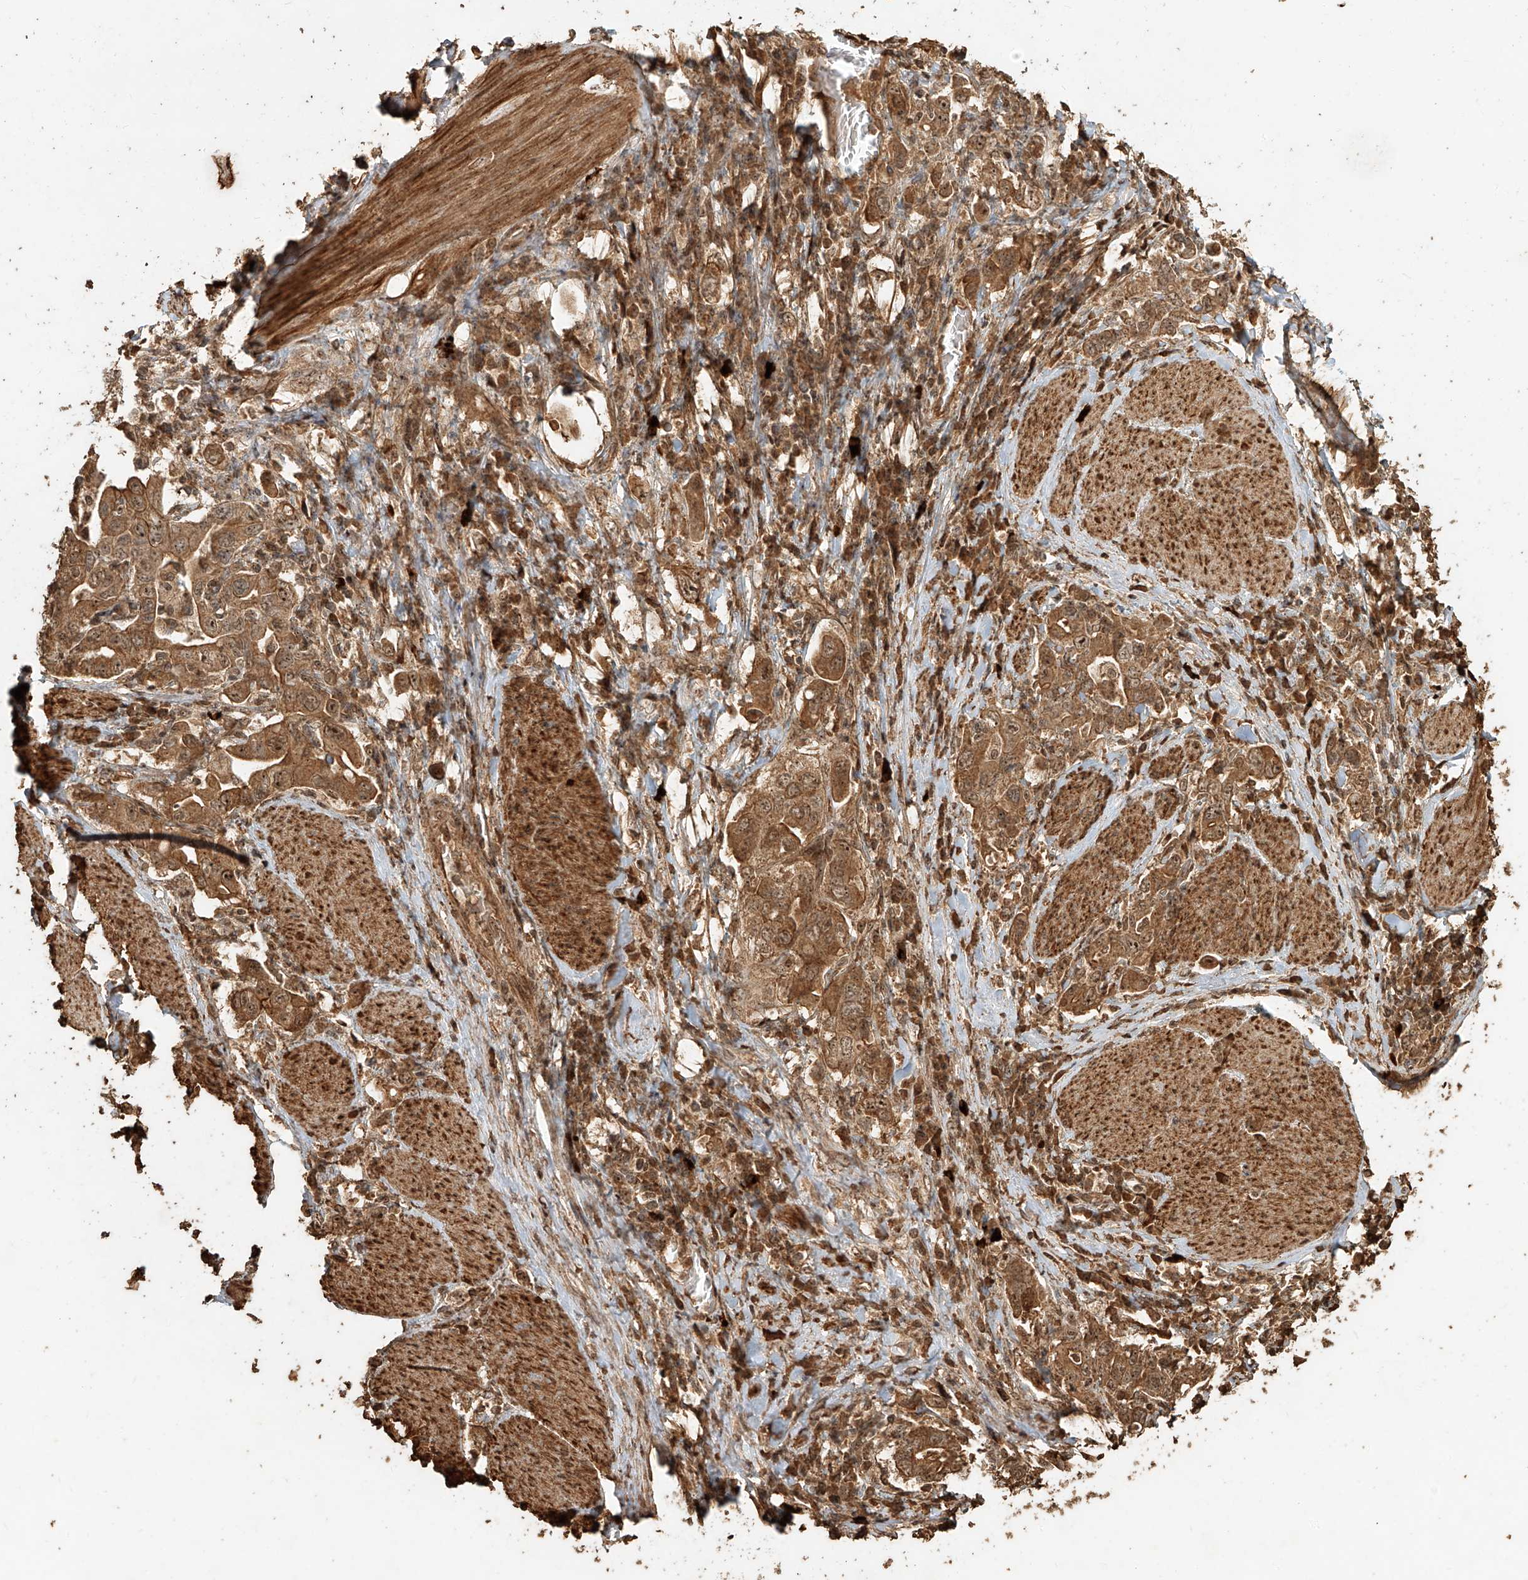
{"staining": {"intensity": "moderate", "quantity": ">75%", "location": "cytoplasmic/membranous,nuclear"}, "tissue": "stomach cancer", "cell_type": "Tumor cells", "image_type": "cancer", "snomed": [{"axis": "morphology", "description": "Adenocarcinoma, NOS"}, {"axis": "topography", "description": "Stomach, upper"}], "caption": "The micrograph shows immunohistochemical staining of stomach cancer. There is moderate cytoplasmic/membranous and nuclear expression is appreciated in approximately >75% of tumor cells.", "gene": "ZNF660", "patient": {"sex": "male", "age": 62}}